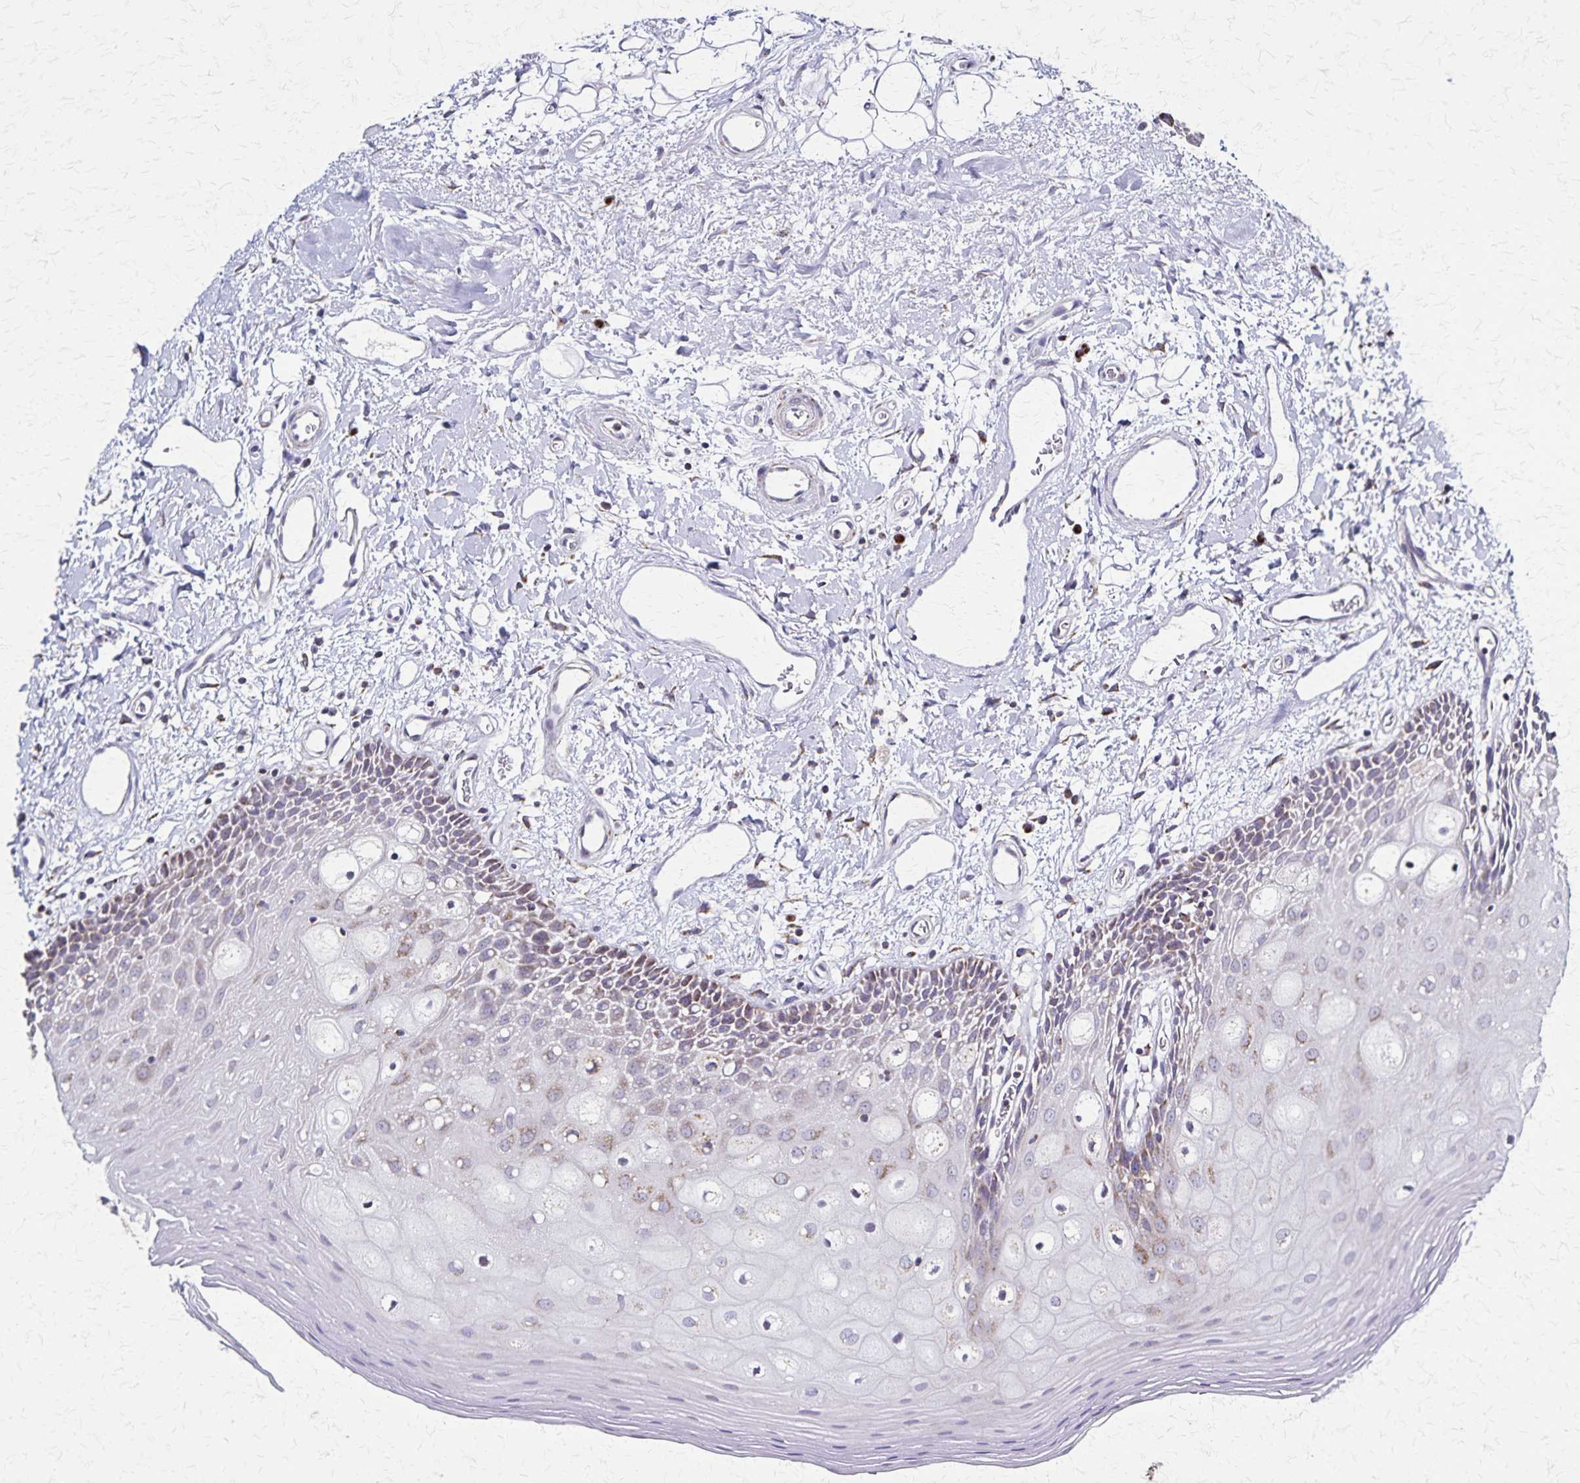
{"staining": {"intensity": "moderate", "quantity": "25%-75%", "location": "cytoplasmic/membranous"}, "tissue": "oral mucosa", "cell_type": "Squamous epithelial cells", "image_type": "normal", "snomed": [{"axis": "morphology", "description": "Normal tissue, NOS"}, {"axis": "topography", "description": "Oral tissue"}], "caption": "Squamous epithelial cells reveal medium levels of moderate cytoplasmic/membranous expression in approximately 25%-75% of cells in benign human oral mucosa.", "gene": "NFS1", "patient": {"sex": "female", "age": 43}}